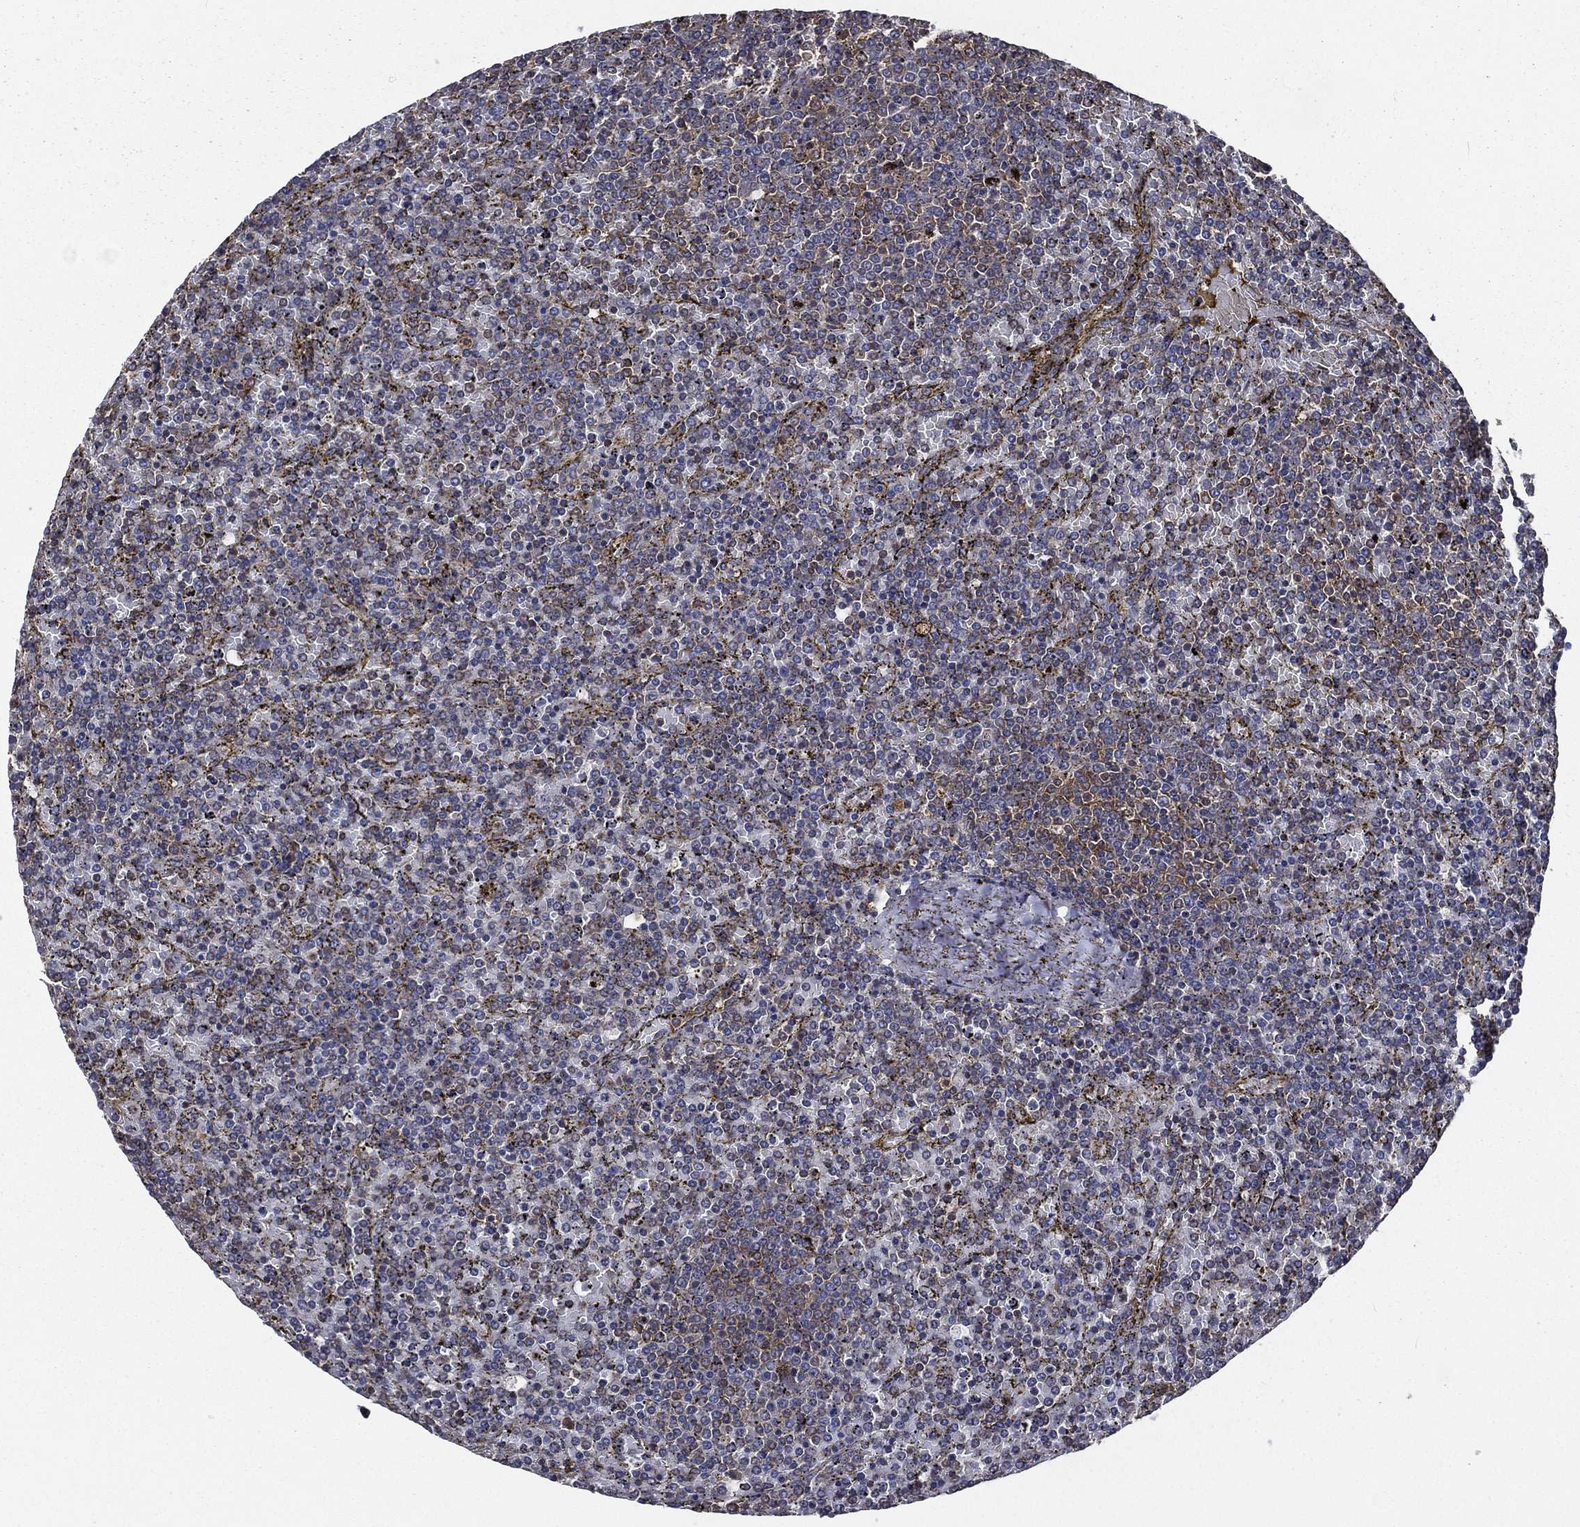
{"staining": {"intensity": "negative", "quantity": "none", "location": "none"}, "tissue": "lymphoma", "cell_type": "Tumor cells", "image_type": "cancer", "snomed": [{"axis": "morphology", "description": "Malignant lymphoma, non-Hodgkin's type, Low grade"}, {"axis": "topography", "description": "Spleen"}], "caption": "IHC image of neoplastic tissue: human low-grade malignant lymphoma, non-Hodgkin's type stained with DAB (3,3'-diaminobenzidine) exhibits no significant protein staining in tumor cells.", "gene": "SARS1", "patient": {"sex": "female", "age": 77}}